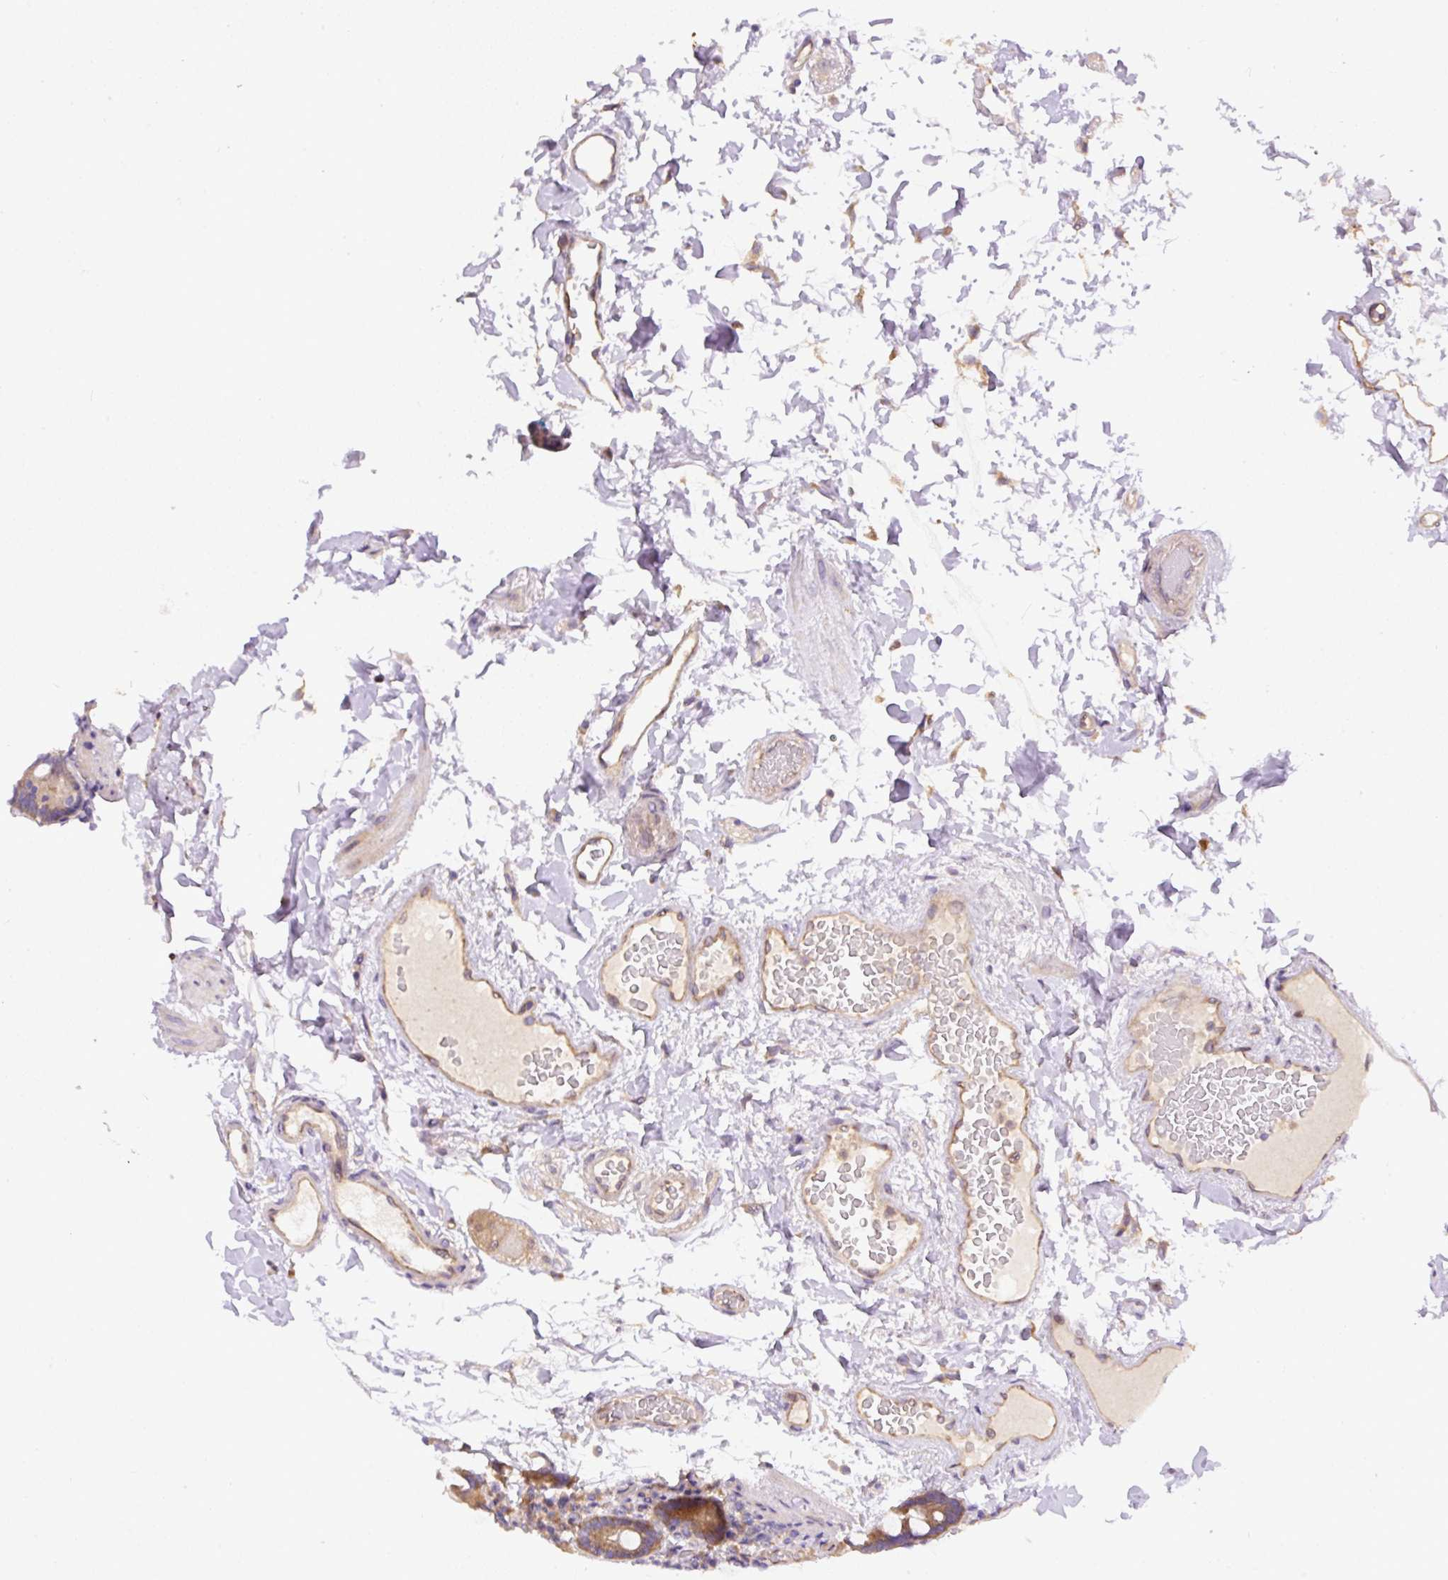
{"staining": {"intensity": "moderate", "quantity": ">75%", "location": "cytoplasmic/membranous"}, "tissue": "duodenum", "cell_type": "Glandular cells", "image_type": "normal", "snomed": [{"axis": "morphology", "description": "Normal tissue, NOS"}, {"axis": "topography", "description": "Duodenum"}], "caption": "Human duodenum stained with a brown dye demonstrates moderate cytoplasmic/membranous positive positivity in approximately >75% of glandular cells.", "gene": "DAPK1", "patient": {"sex": "male", "age": 55}}